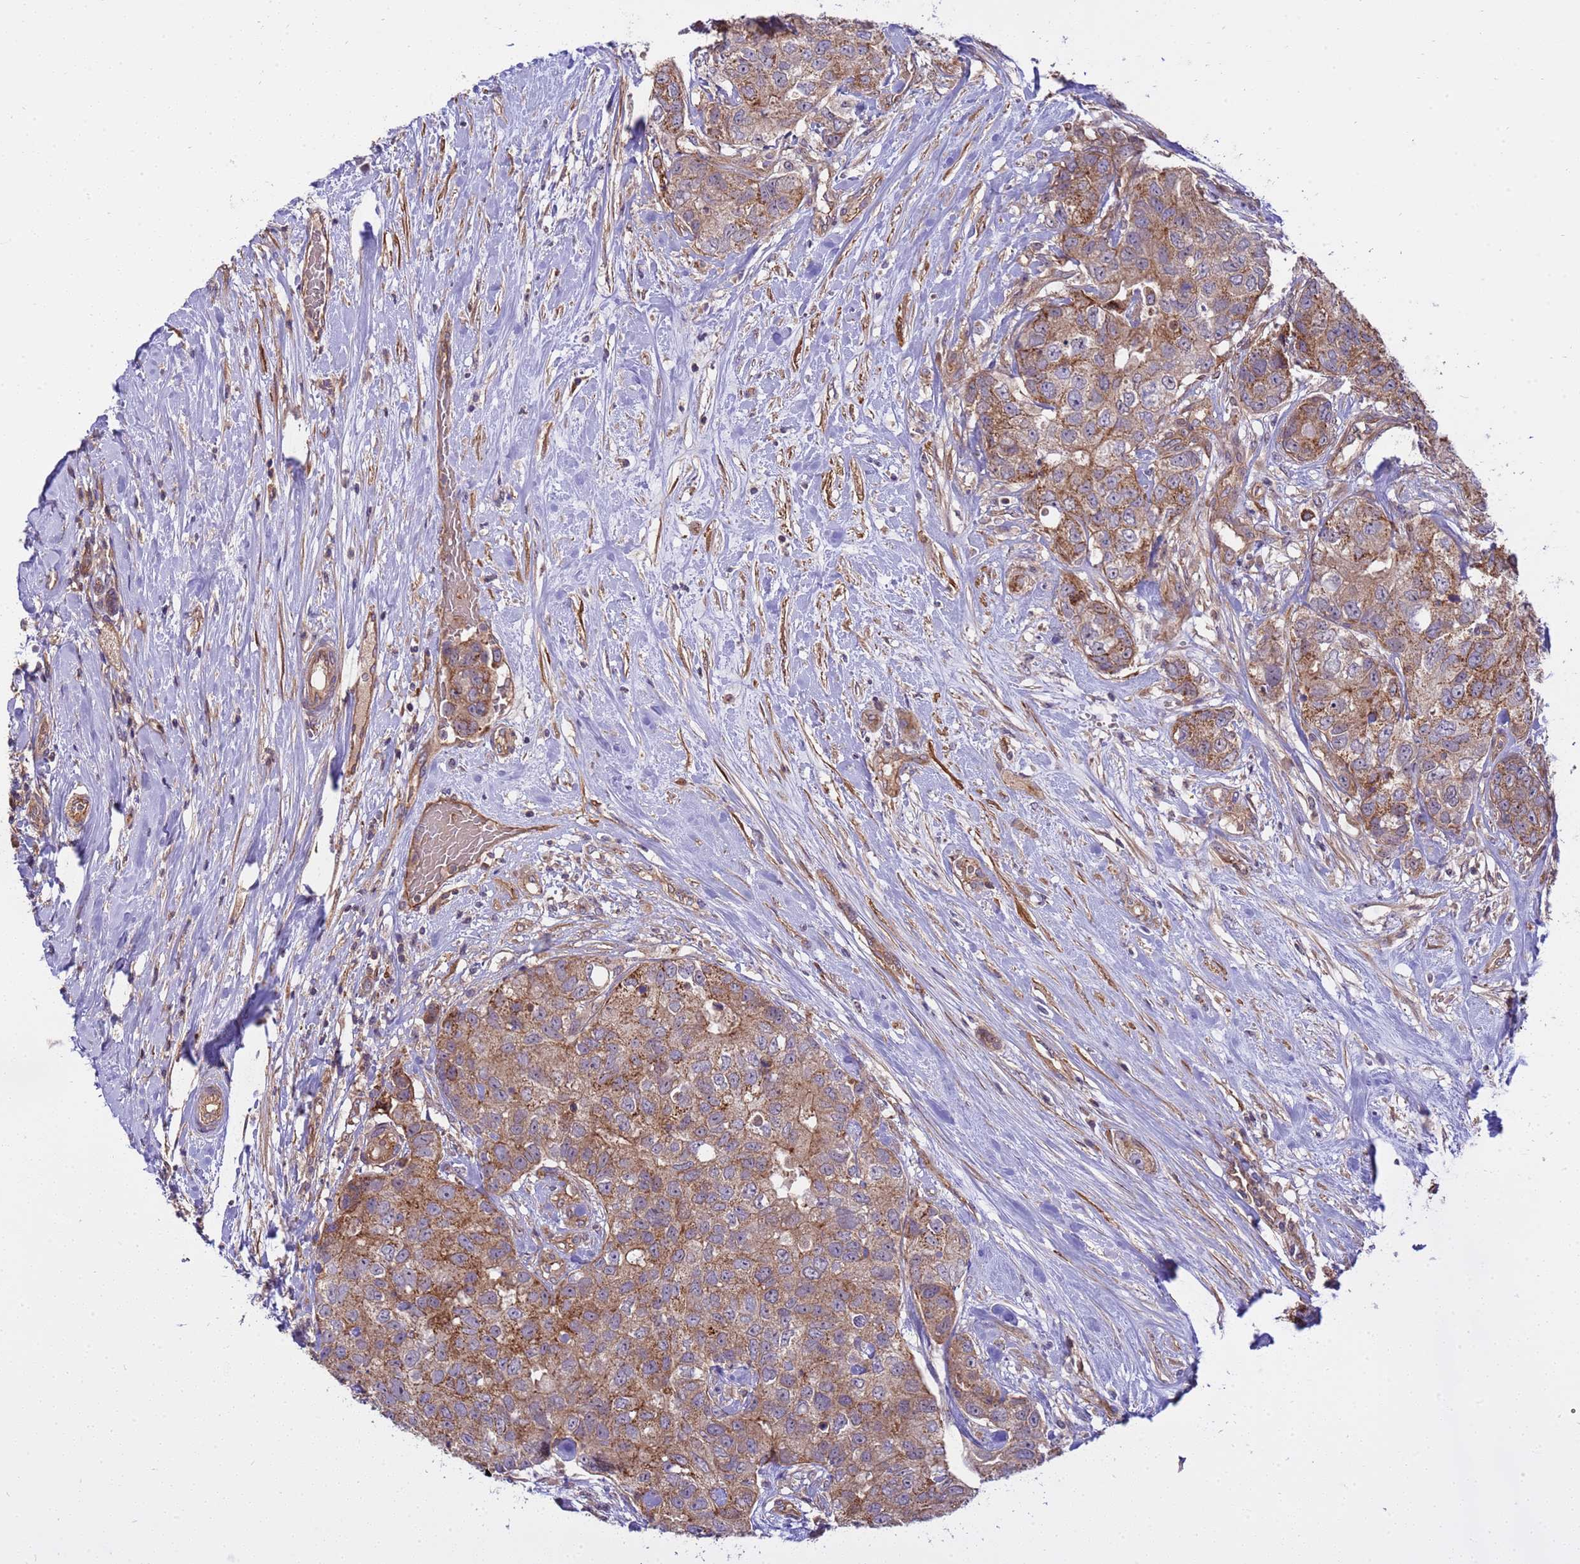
{"staining": {"intensity": "moderate", "quantity": ">75%", "location": "cytoplasmic/membranous"}, "tissue": "breast cancer", "cell_type": "Tumor cells", "image_type": "cancer", "snomed": [{"axis": "morphology", "description": "Duct carcinoma"}, {"axis": "topography", "description": "Breast"}], "caption": "Breast cancer (intraductal carcinoma) stained for a protein reveals moderate cytoplasmic/membranous positivity in tumor cells.", "gene": "SMCO3", "patient": {"sex": "female", "age": 62}}